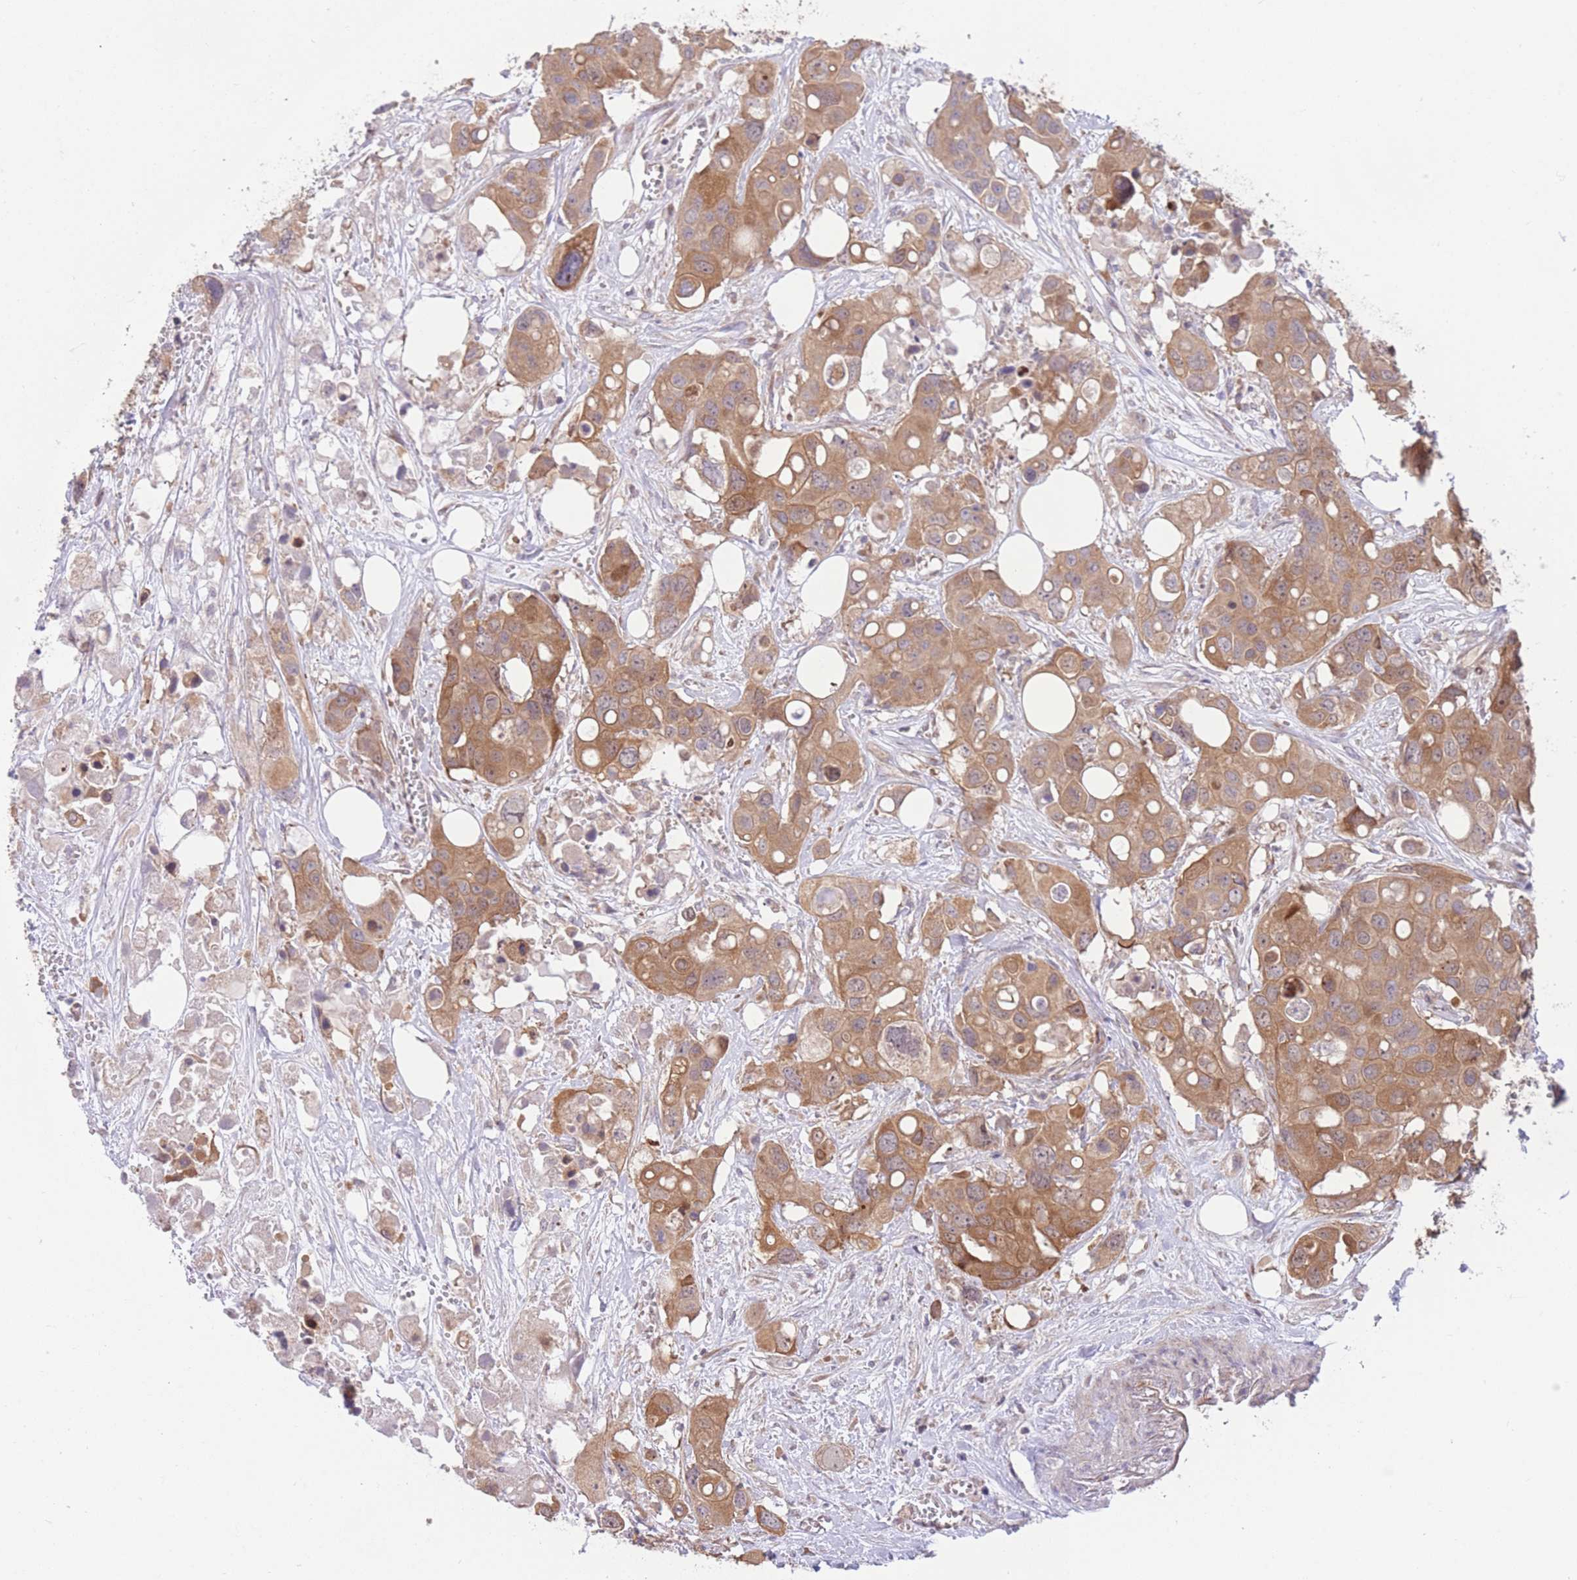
{"staining": {"intensity": "moderate", "quantity": ">75%", "location": "cytoplasmic/membranous"}, "tissue": "colorectal cancer", "cell_type": "Tumor cells", "image_type": "cancer", "snomed": [{"axis": "morphology", "description": "Adenocarcinoma, NOS"}, {"axis": "topography", "description": "Colon"}], "caption": "A brown stain labels moderate cytoplasmic/membranous expression of a protein in colorectal adenocarcinoma tumor cells. The staining is performed using DAB brown chromogen to label protein expression. The nuclei are counter-stained blue using hematoxylin.", "gene": "BOLA2B", "patient": {"sex": "male", "age": 77}}